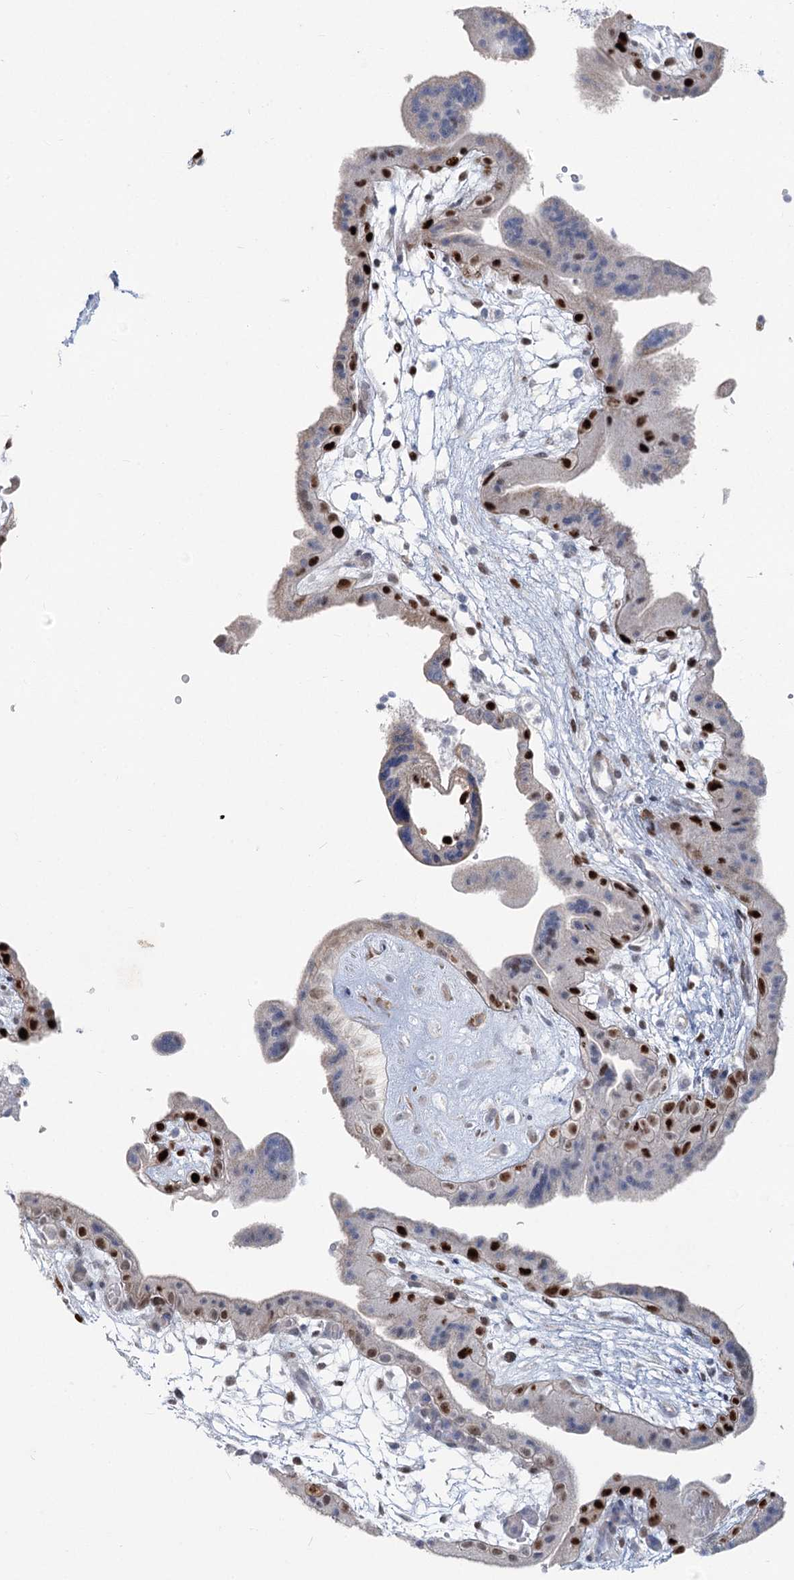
{"staining": {"intensity": "negative", "quantity": "none", "location": "none"}, "tissue": "placenta", "cell_type": "Decidual cells", "image_type": "normal", "snomed": [{"axis": "morphology", "description": "Normal tissue, NOS"}, {"axis": "topography", "description": "Placenta"}], "caption": "This photomicrograph is of normal placenta stained with IHC to label a protein in brown with the nuclei are counter-stained blue. There is no staining in decidual cells.", "gene": "ABITRAM", "patient": {"sex": "female", "age": 18}}